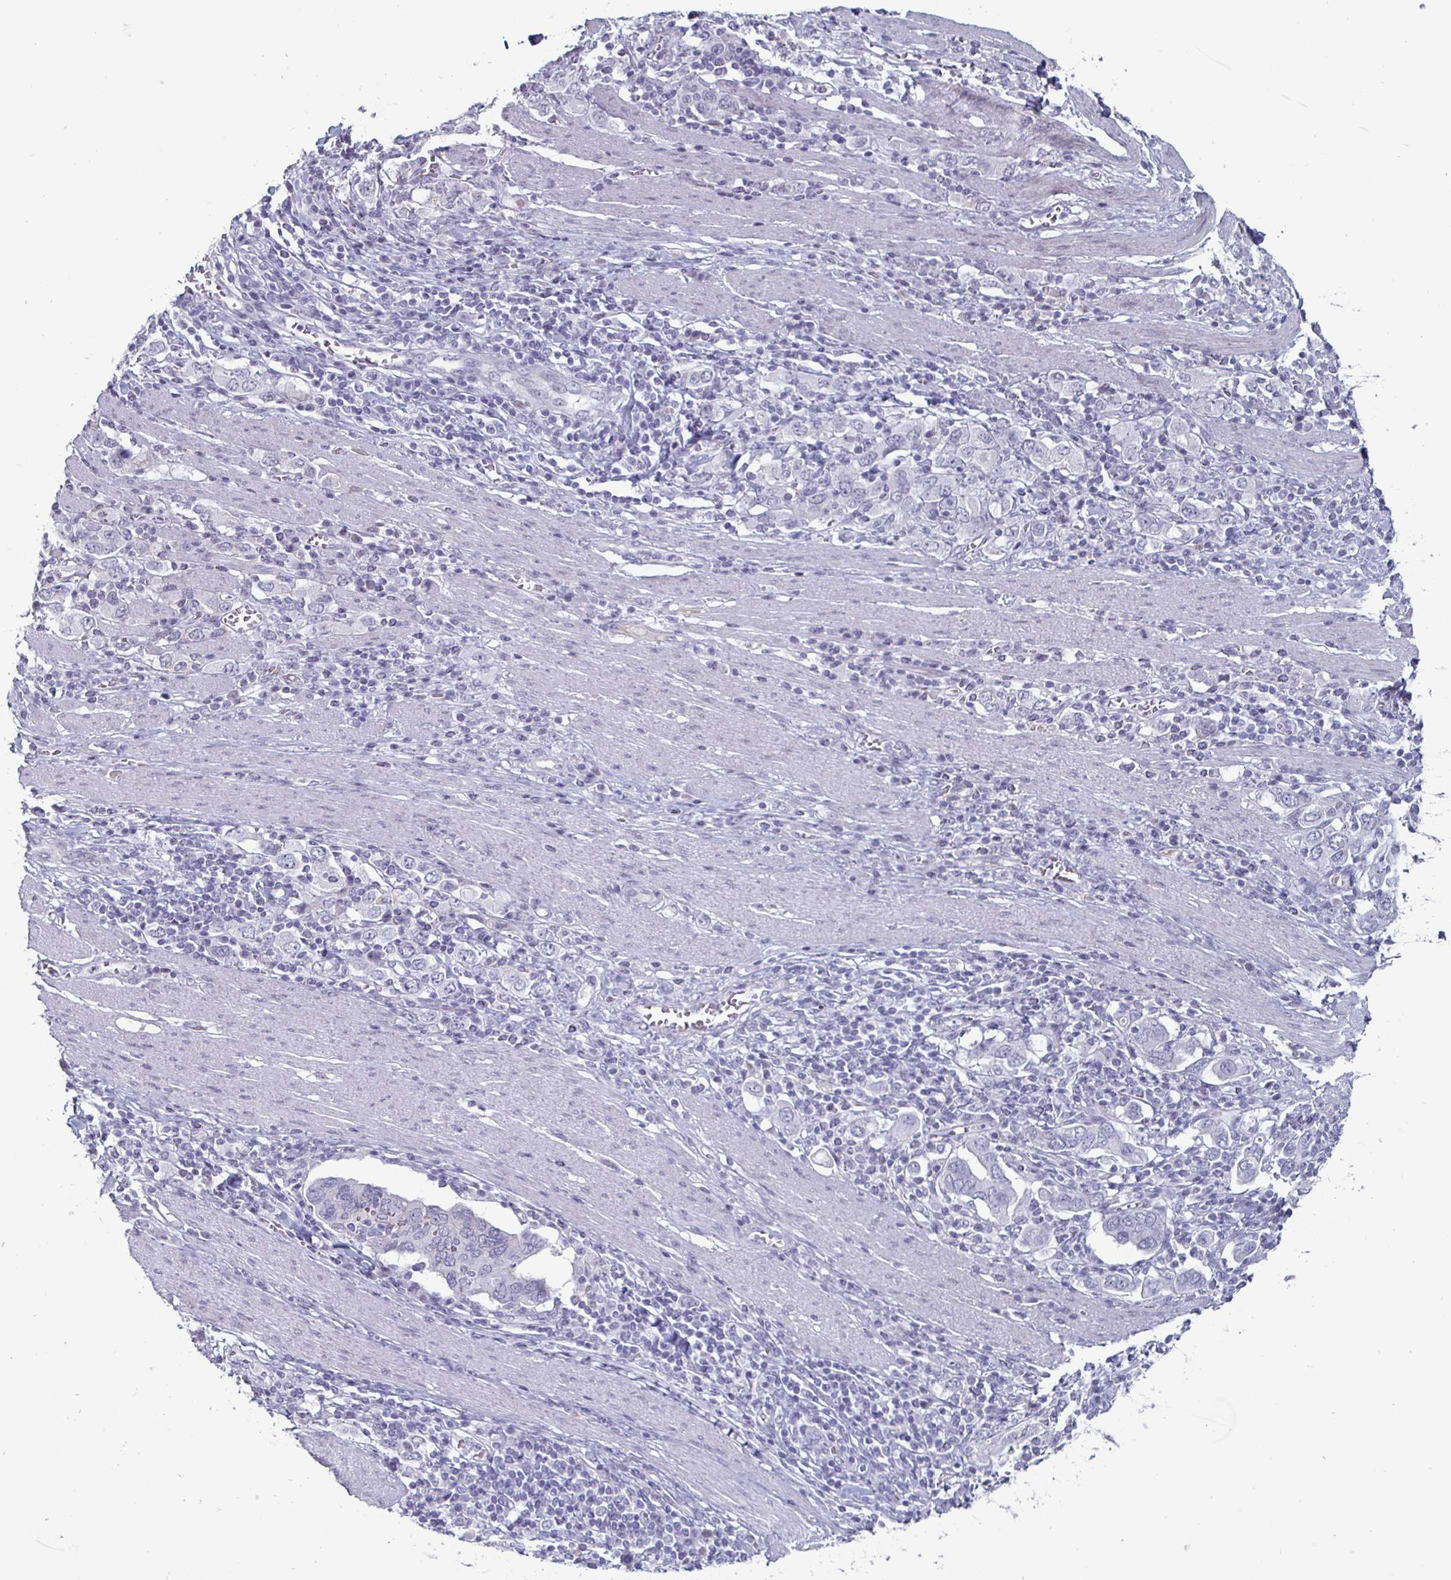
{"staining": {"intensity": "negative", "quantity": "none", "location": "none"}, "tissue": "stomach cancer", "cell_type": "Tumor cells", "image_type": "cancer", "snomed": [{"axis": "morphology", "description": "Adenocarcinoma, NOS"}, {"axis": "topography", "description": "Stomach, upper"}, {"axis": "topography", "description": "Stomach"}], "caption": "Tumor cells are negative for protein expression in human stomach adenocarcinoma.", "gene": "OOSP2", "patient": {"sex": "male", "age": 62}}